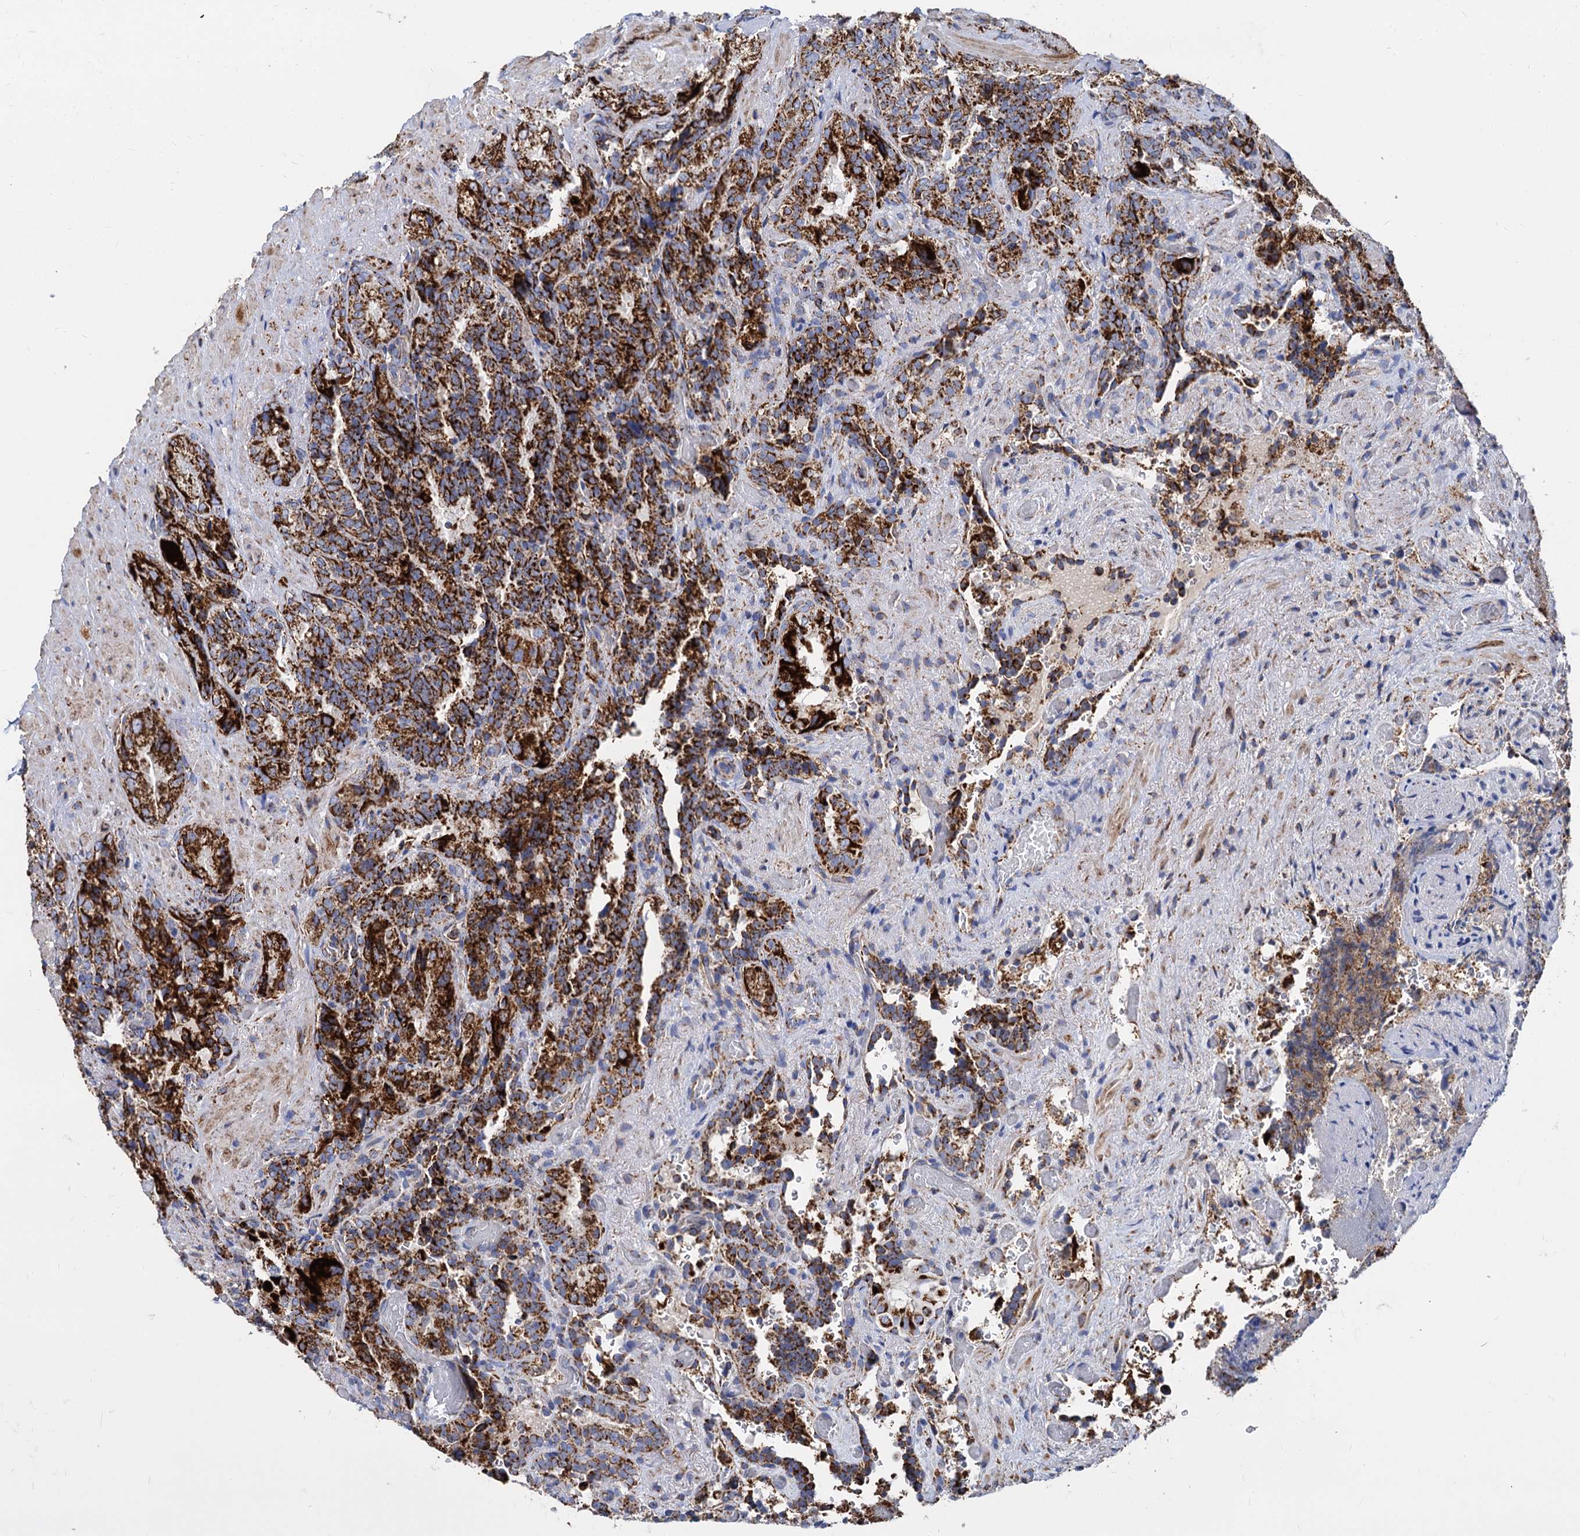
{"staining": {"intensity": "strong", "quantity": ">75%", "location": "cytoplasmic/membranous"}, "tissue": "seminal vesicle", "cell_type": "Glandular cells", "image_type": "normal", "snomed": [{"axis": "morphology", "description": "Normal tissue, NOS"}, {"axis": "topography", "description": "Prostate and seminal vesicle, NOS"}, {"axis": "topography", "description": "Prostate"}, {"axis": "topography", "description": "Seminal veicle"}], "caption": "A histopathology image of seminal vesicle stained for a protein reveals strong cytoplasmic/membranous brown staining in glandular cells.", "gene": "TIMM10", "patient": {"sex": "male", "age": 67}}